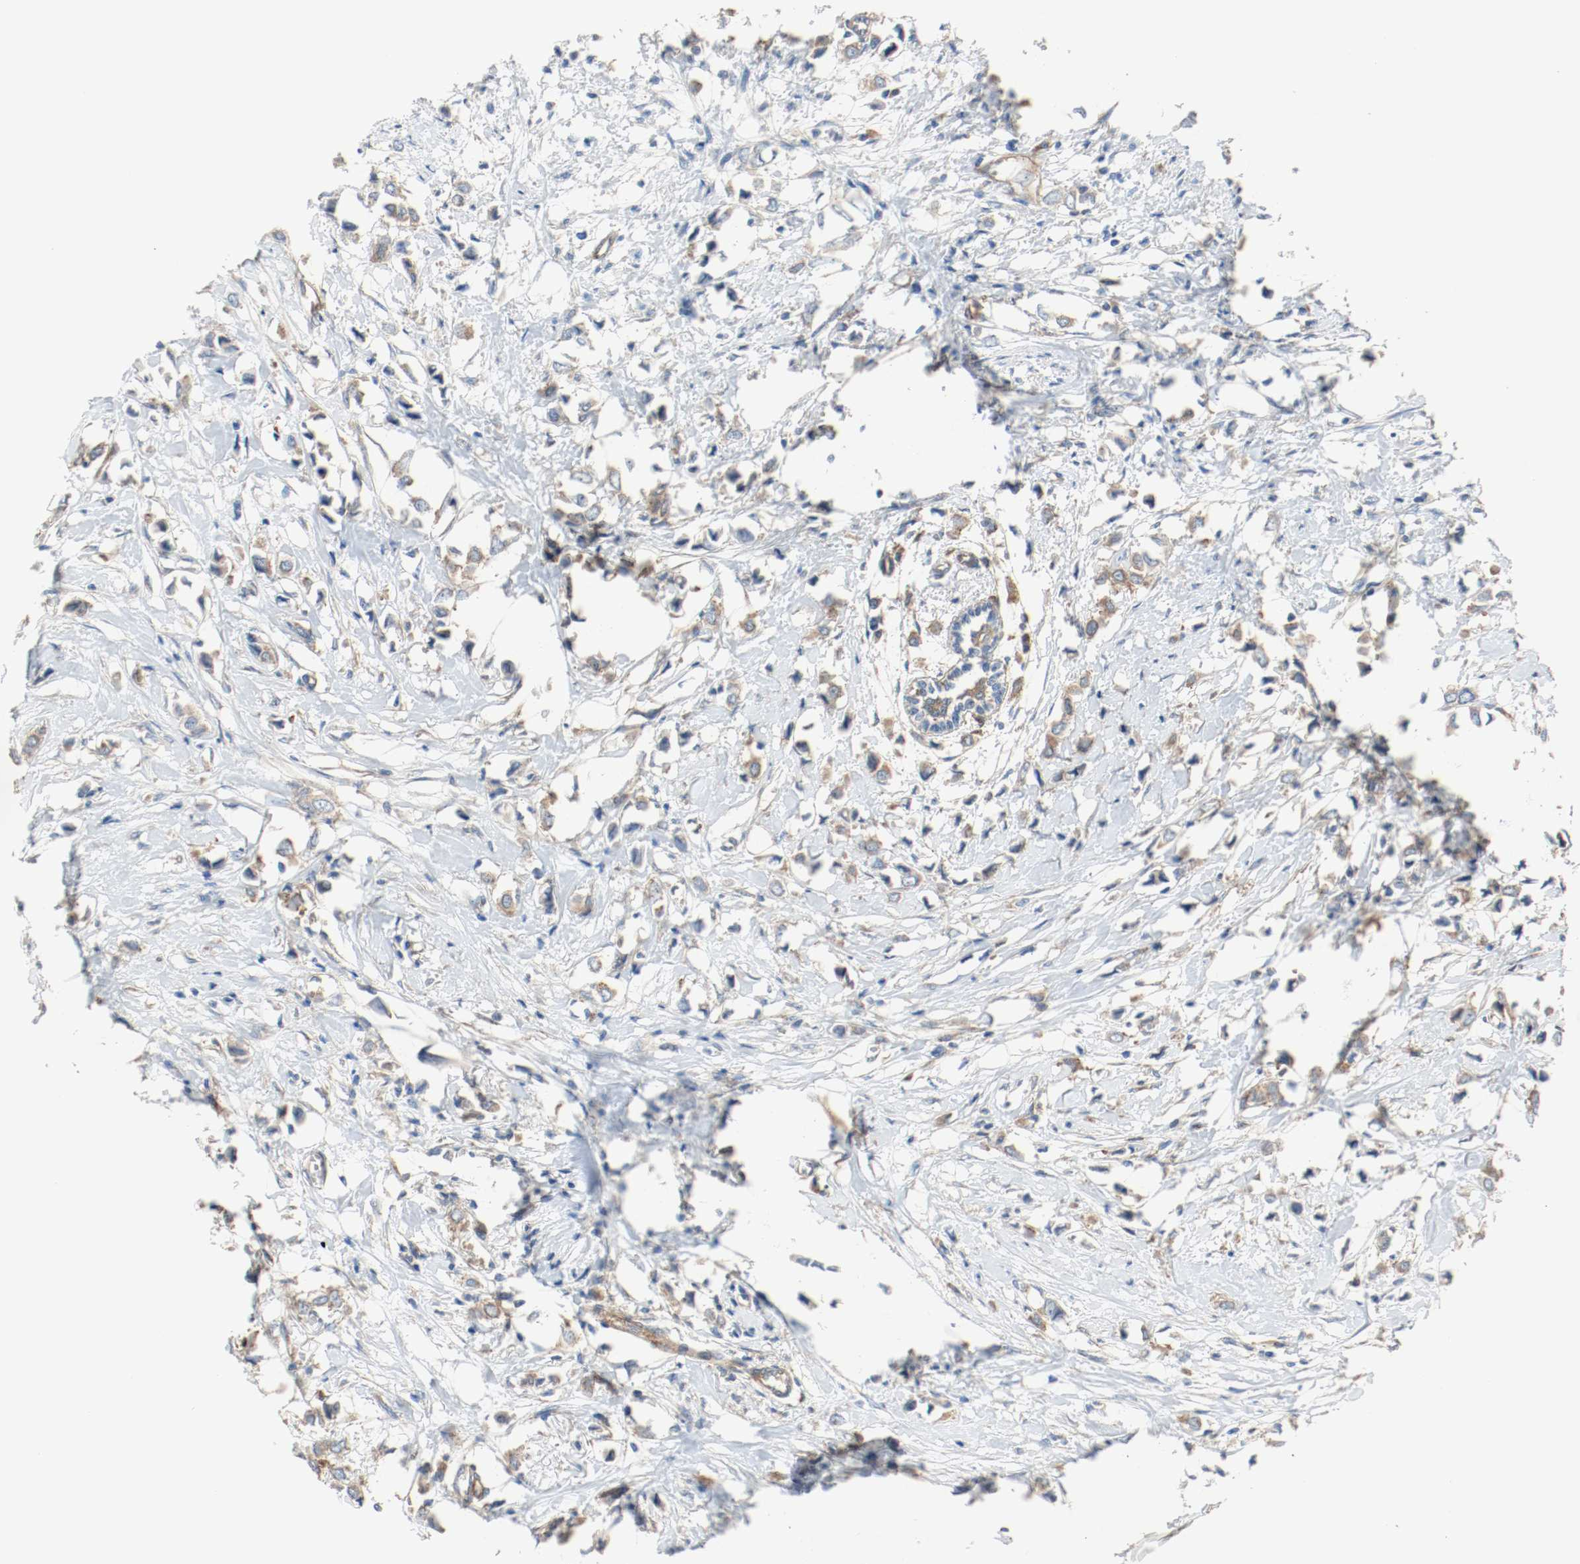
{"staining": {"intensity": "weak", "quantity": "25%-75%", "location": "cytoplasmic/membranous"}, "tissue": "breast cancer", "cell_type": "Tumor cells", "image_type": "cancer", "snomed": [{"axis": "morphology", "description": "Lobular carcinoma"}, {"axis": "topography", "description": "Breast"}], "caption": "Human breast cancer stained with a brown dye displays weak cytoplasmic/membranous positive staining in about 25%-75% of tumor cells.", "gene": "TUBA3D", "patient": {"sex": "female", "age": 51}}